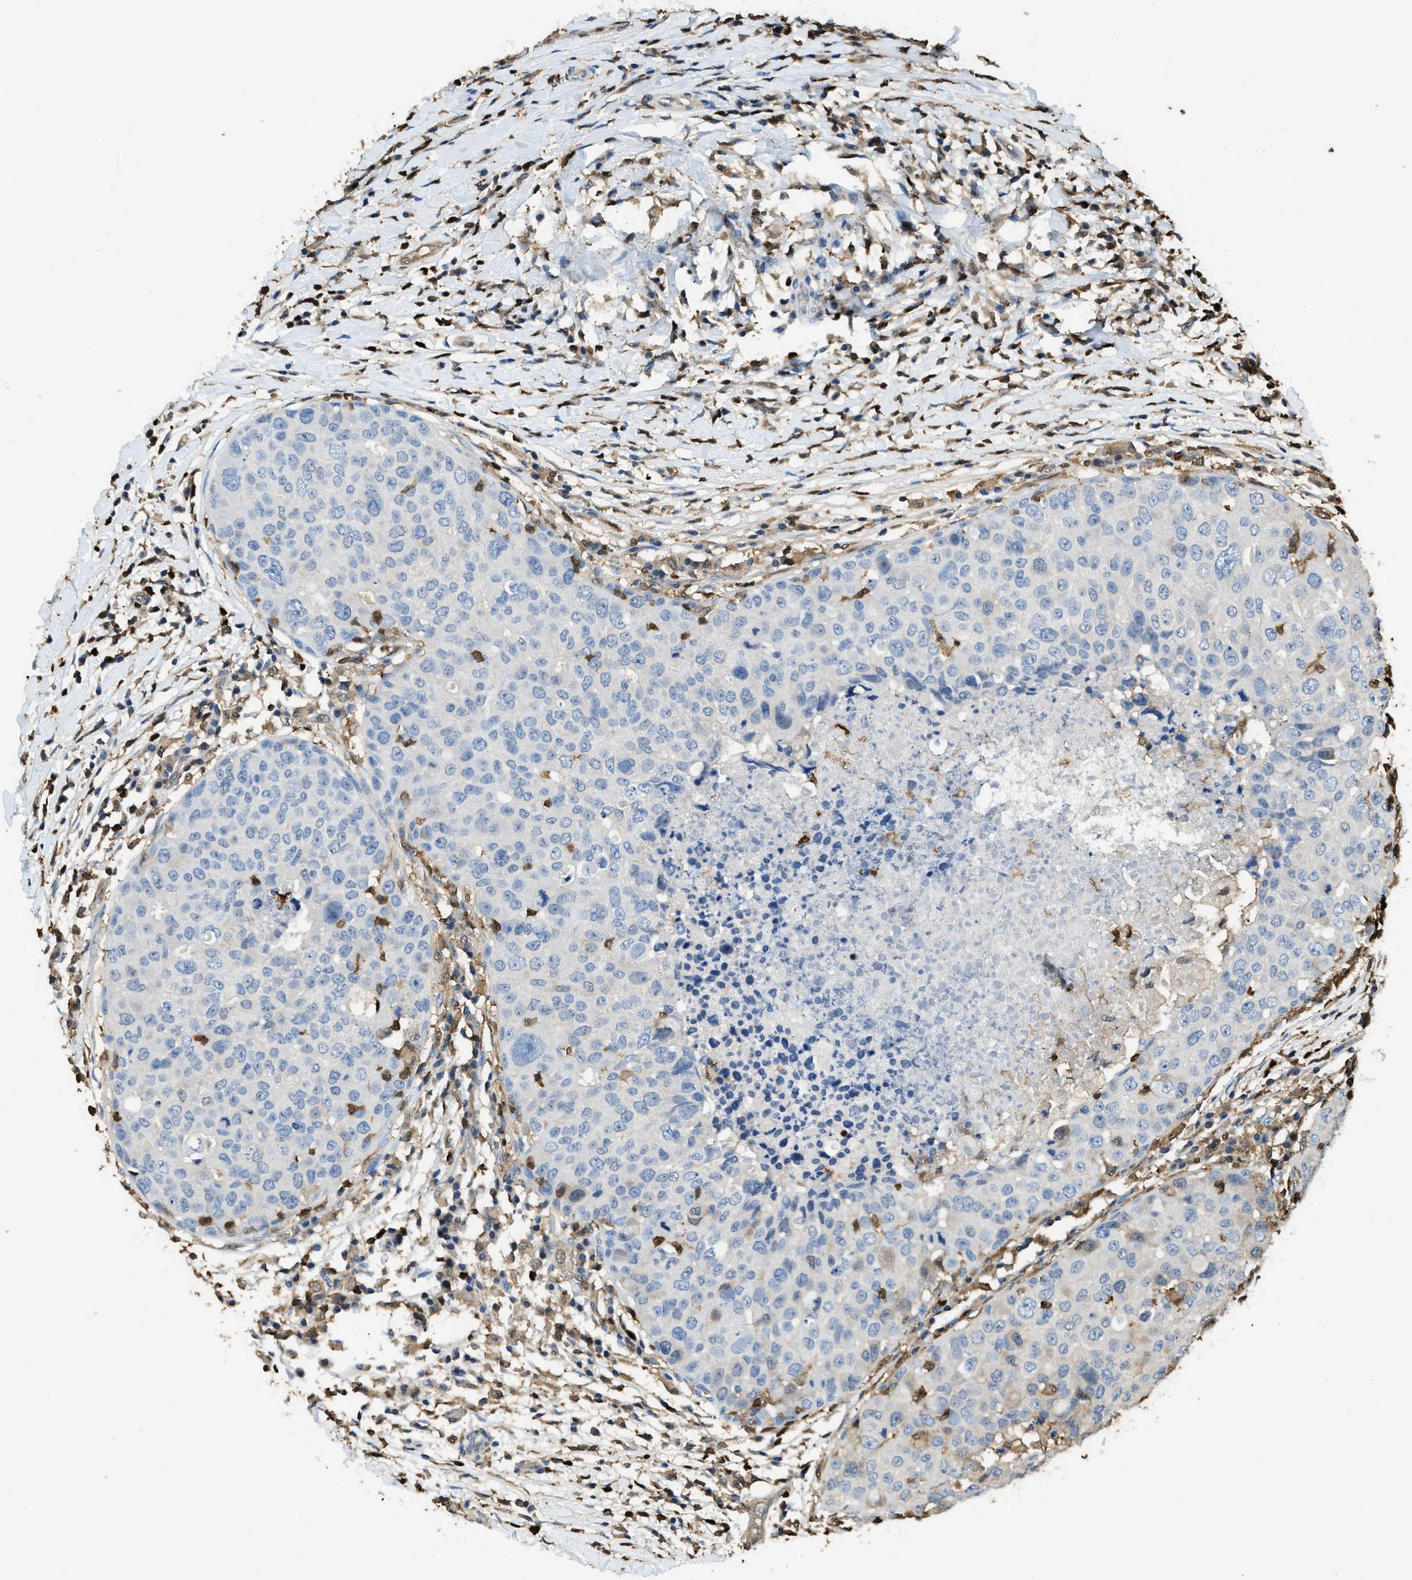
{"staining": {"intensity": "negative", "quantity": "none", "location": "none"}, "tissue": "breast cancer", "cell_type": "Tumor cells", "image_type": "cancer", "snomed": [{"axis": "morphology", "description": "Duct carcinoma"}, {"axis": "topography", "description": "Breast"}], "caption": "An immunohistochemistry (IHC) photomicrograph of breast invasive ductal carcinoma is shown. There is no staining in tumor cells of breast invasive ductal carcinoma.", "gene": "ARHGDIB", "patient": {"sex": "female", "age": 27}}